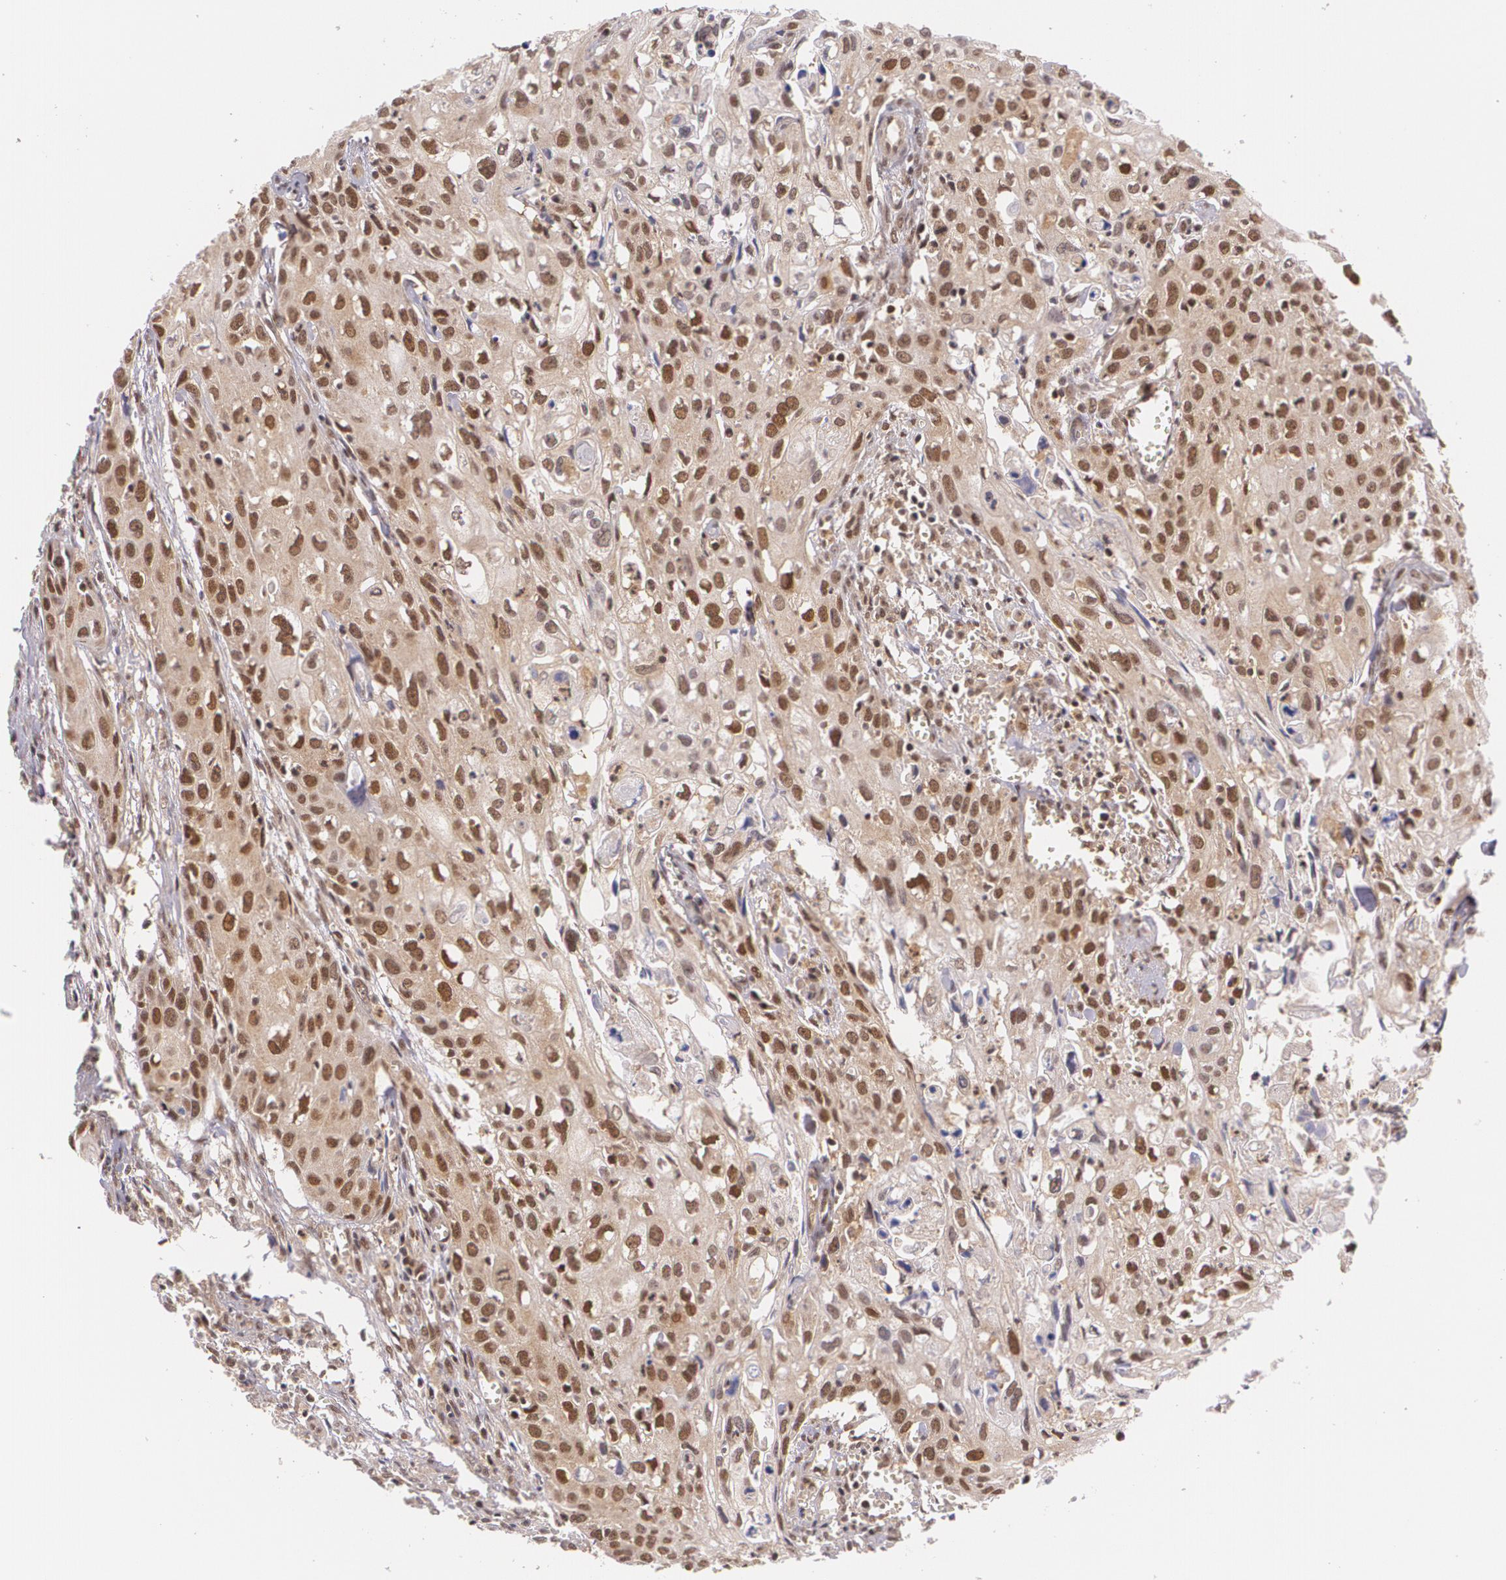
{"staining": {"intensity": "moderate", "quantity": ">75%", "location": "cytoplasmic/membranous,nuclear"}, "tissue": "urothelial cancer", "cell_type": "Tumor cells", "image_type": "cancer", "snomed": [{"axis": "morphology", "description": "Urothelial carcinoma, High grade"}, {"axis": "topography", "description": "Urinary bladder"}], "caption": "Human urothelial cancer stained with a brown dye shows moderate cytoplasmic/membranous and nuclear positive expression in about >75% of tumor cells.", "gene": "CUL2", "patient": {"sex": "male", "age": 54}}